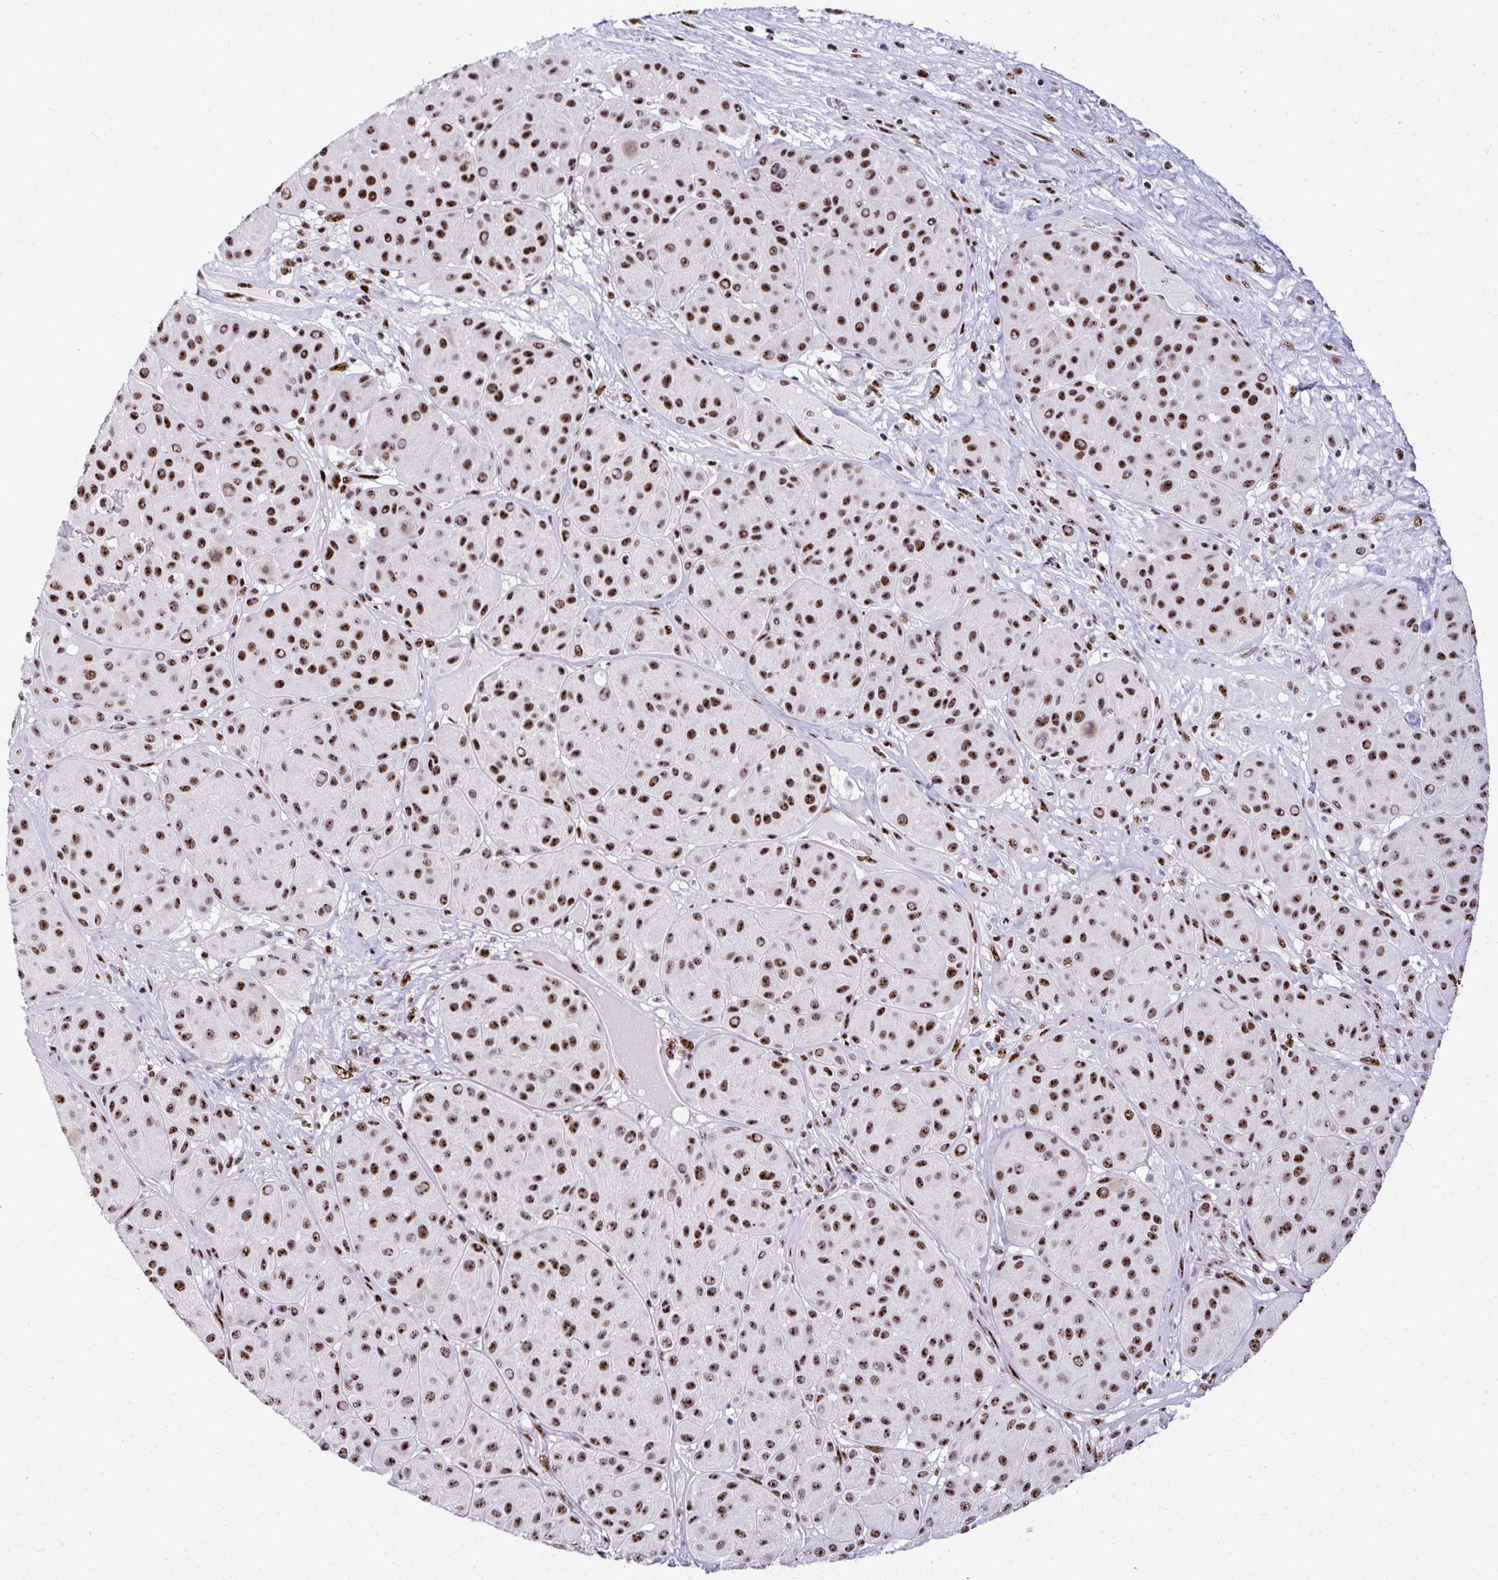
{"staining": {"intensity": "strong", "quantity": ">75%", "location": "nuclear"}, "tissue": "melanoma", "cell_type": "Tumor cells", "image_type": "cancer", "snomed": [{"axis": "morphology", "description": "Malignant melanoma, Metastatic site"}, {"axis": "topography", "description": "Smooth muscle"}], "caption": "Approximately >75% of tumor cells in malignant melanoma (metastatic site) show strong nuclear protein staining as visualized by brown immunohistochemical staining.", "gene": "PELP1", "patient": {"sex": "male", "age": 41}}